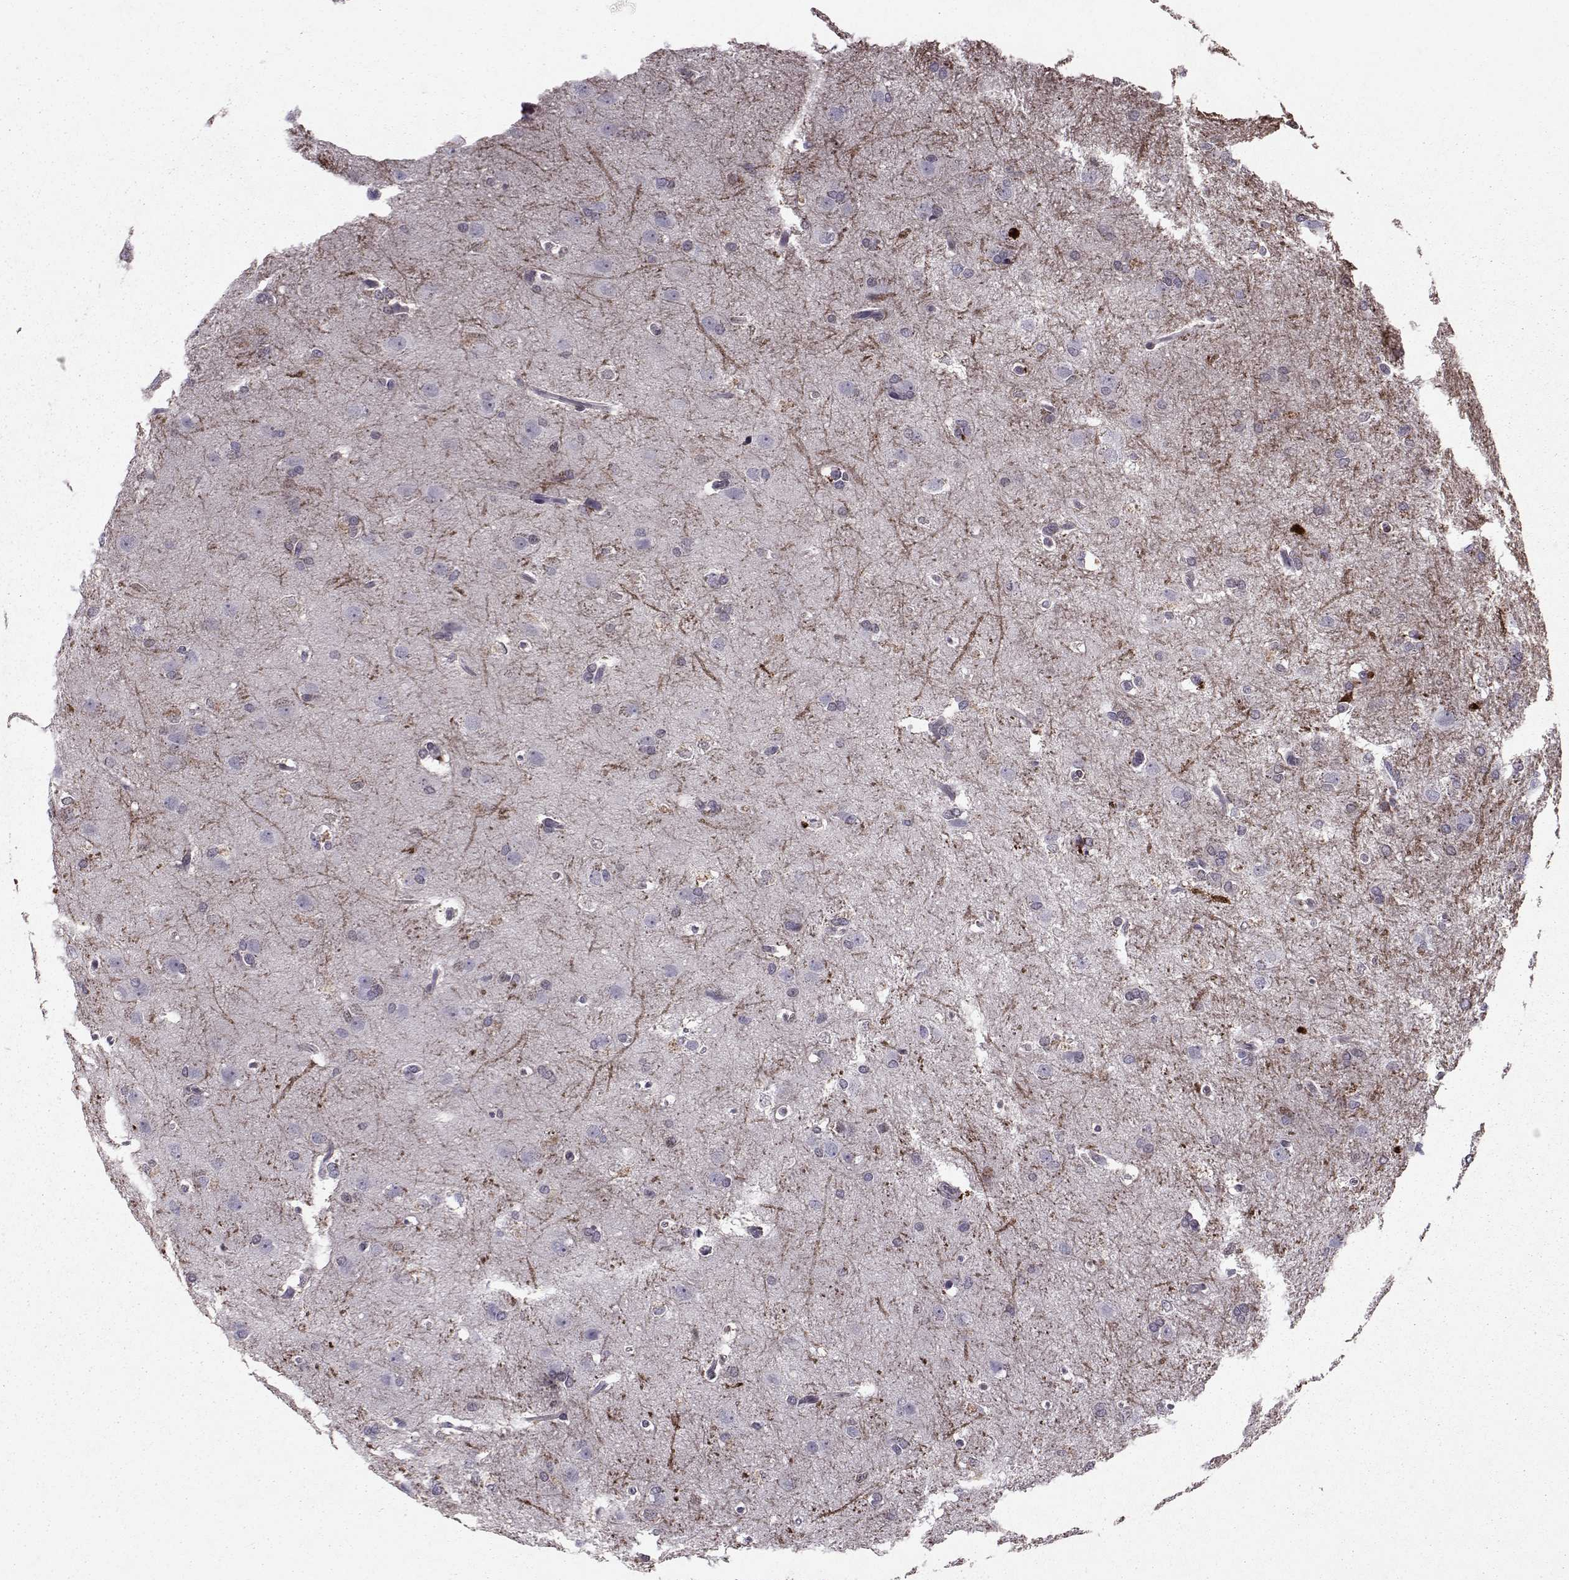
{"staining": {"intensity": "negative", "quantity": "none", "location": "none"}, "tissue": "glioma", "cell_type": "Tumor cells", "image_type": "cancer", "snomed": [{"axis": "morphology", "description": "Glioma, malignant, High grade"}, {"axis": "topography", "description": "Brain"}], "caption": "Immunohistochemistry (IHC) micrograph of glioma stained for a protein (brown), which displays no positivity in tumor cells.", "gene": "CDK4", "patient": {"sex": "male", "age": 68}}